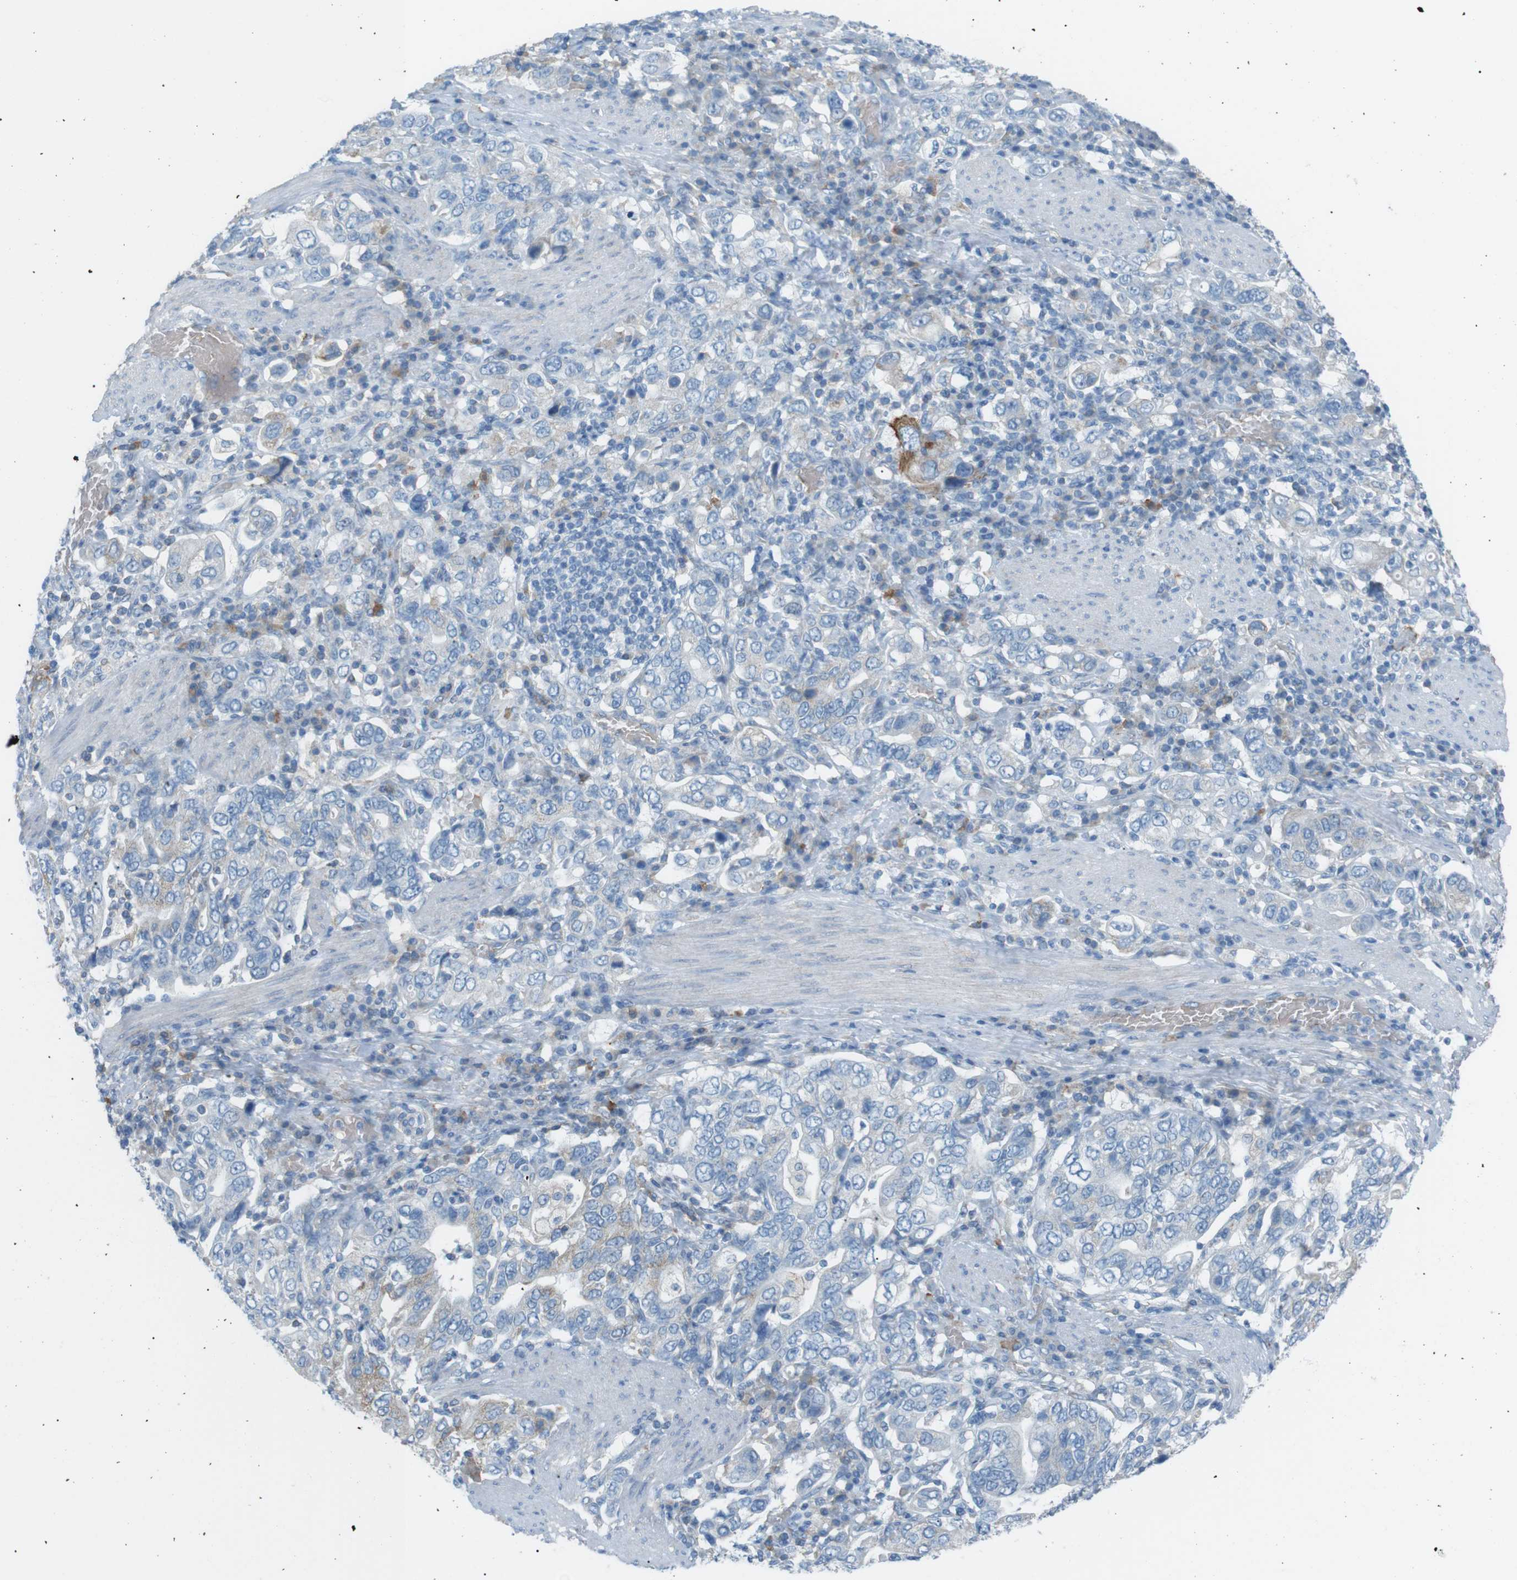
{"staining": {"intensity": "negative", "quantity": "none", "location": "none"}, "tissue": "stomach cancer", "cell_type": "Tumor cells", "image_type": "cancer", "snomed": [{"axis": "morphology", "description": "Adenocarcinoma, NOS"}, {"axis": "topography", "description": "Stomach, upper"}], "caption": "Histopathology image shows no protein expression in tumor cells of adenocarcinoma (stomach) tissue. The staining is performed using DAB brown chromogen with nuclei counter-stained in using hematoxylin.", "gene": "VAMP1", "patient": {"sex": "male", "age": 62}}